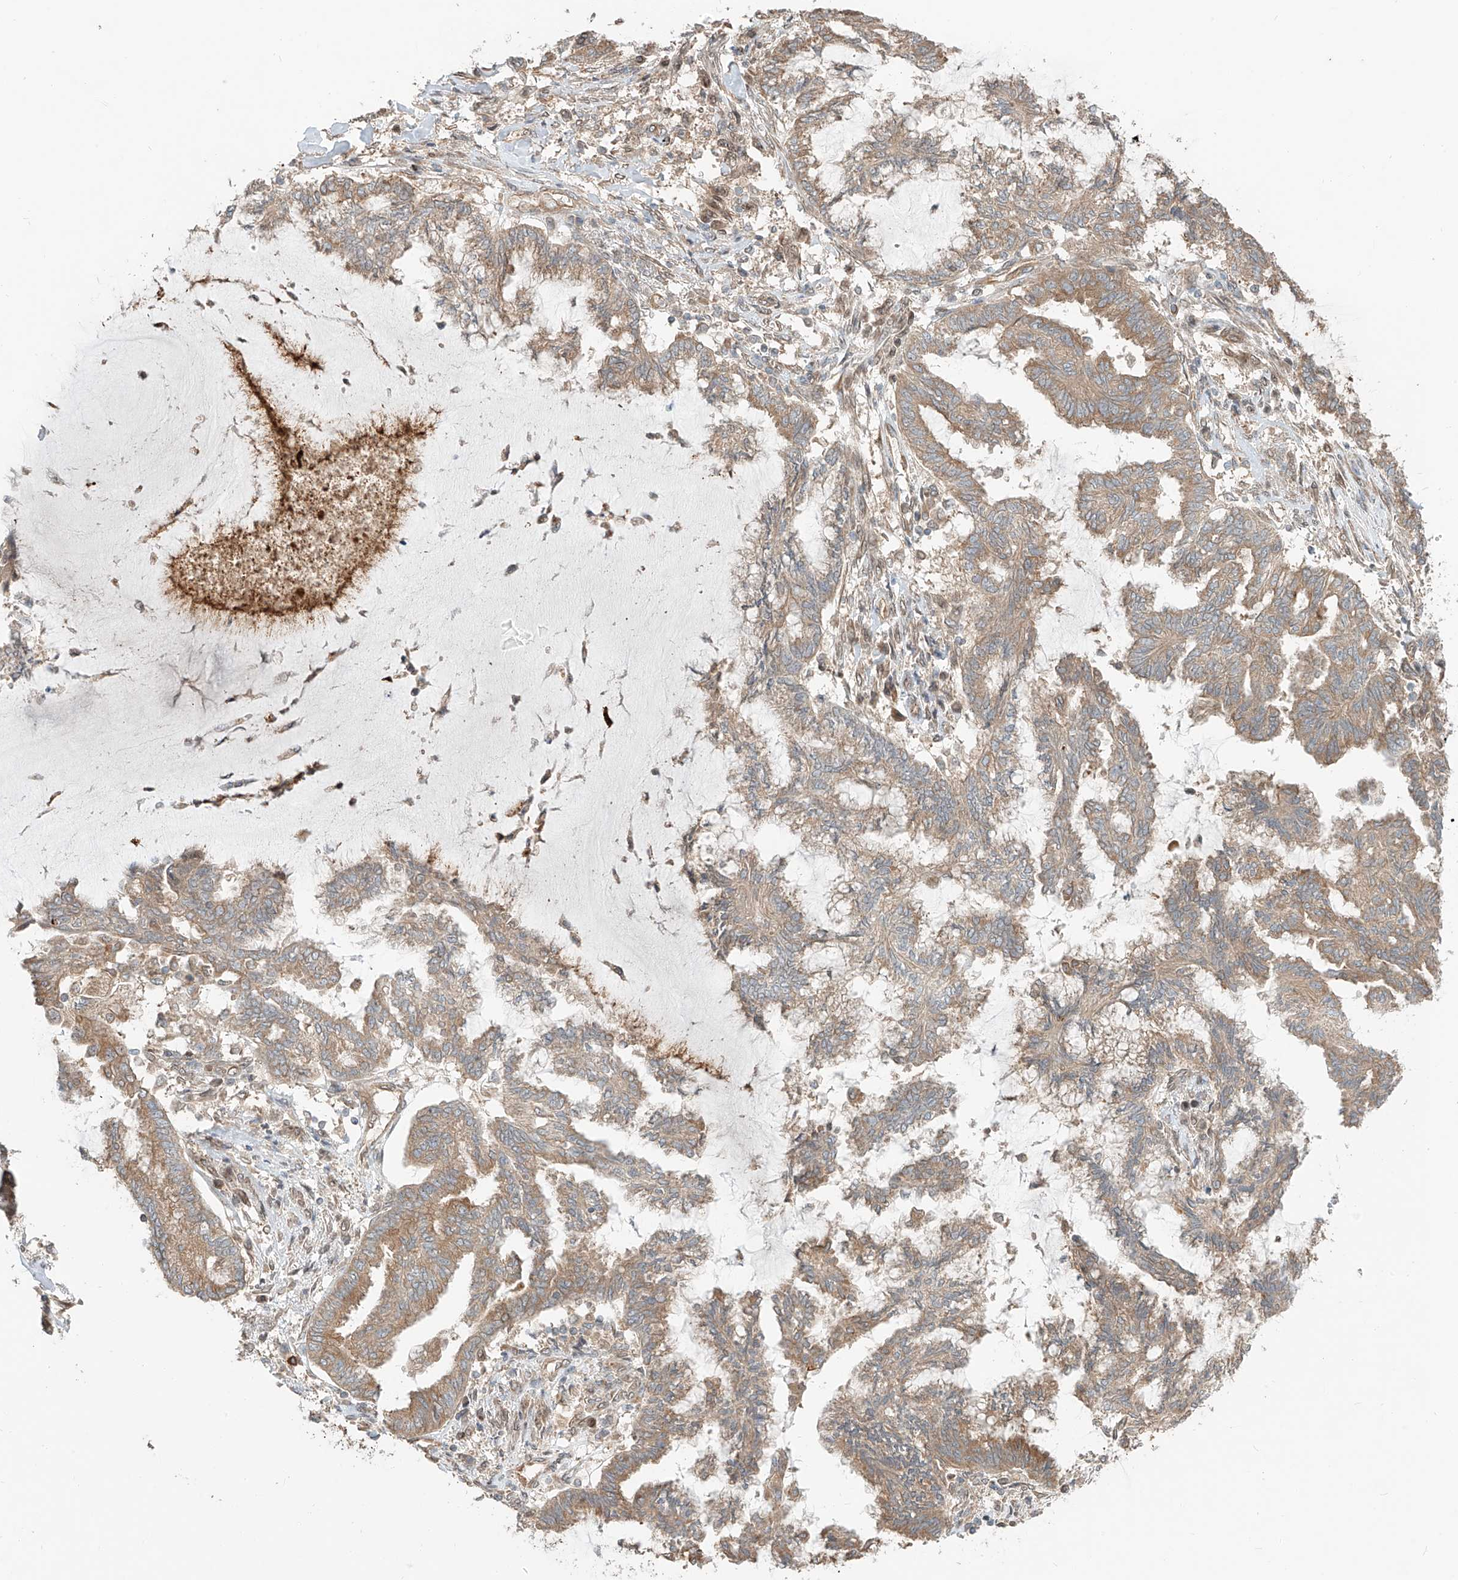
{"staining": {"intensity": "moderate", "quantity": ">75%", "location": "cytoplasmic/membranous"}, "tissue": "endometrial cancer", "cell_type": "Tumor cells", "image_type": "cancer", "snomed": [{"axis": "morphology", "description": "Adenocarcinoma, NOS"}, {"axis": "topography", "description": "Endometrium"}], "caption": "Human endometrial adenocarcinoma stained with a brown dye displays moderate cytoplasmic/membranous positive staining in approximately >75% of tumor cells.", "gene": "CEP162", "patient": {"sex": "female", "age": 86}}